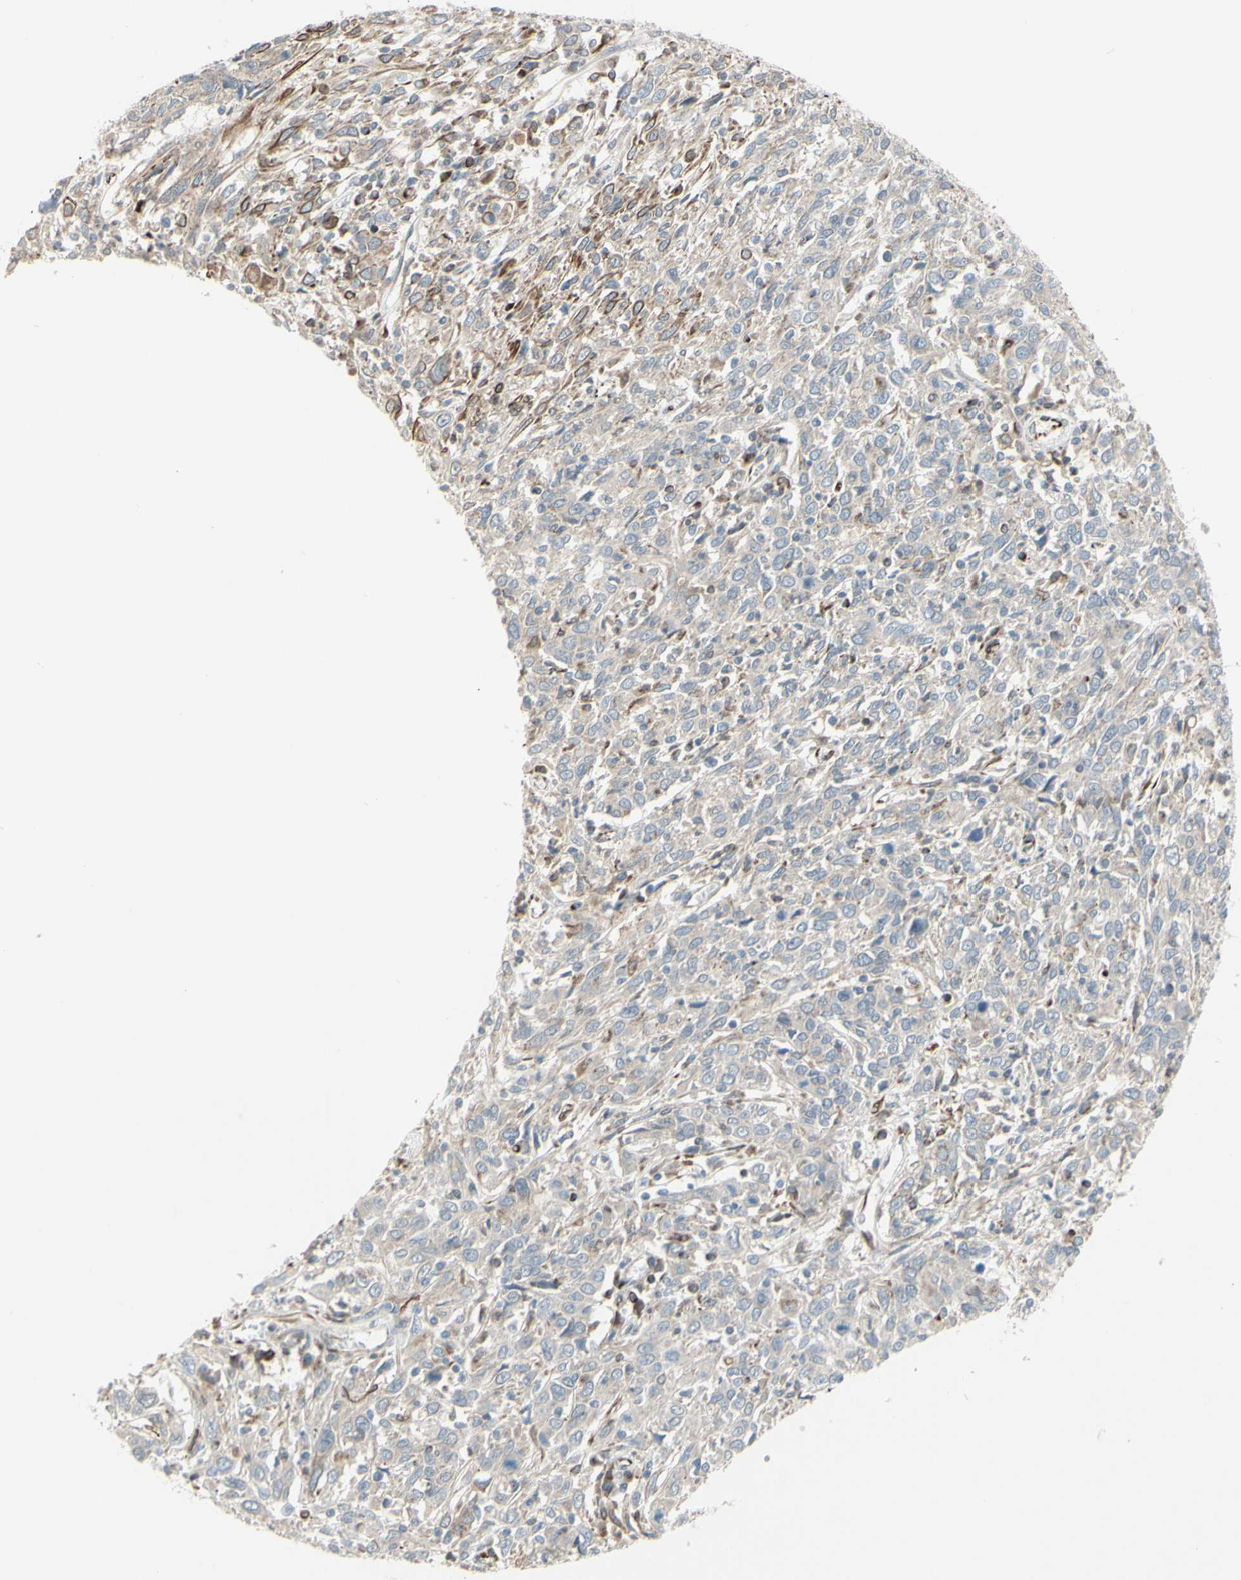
{"staining": {"intensity": "negative", "quantity": "none", "location": "none"}, "tissue": "cervical cancer", "cell_type": "Tumor cells", "image_type": "cancer", "snomed": [{"axis": "morphology", "description": "Squamous cell carcinoma, NOS"}, {"axis": "topography", "description": "Cervix"}], "caption": "Immunohistochemistry (IHC) histopathology image of squamous cell carcinoma (cervical) stained for a protein (brown), which displays no positivity in tumor cells.", "gene": "FGFR2", "patient": {"sex": "female", "age": 46}}